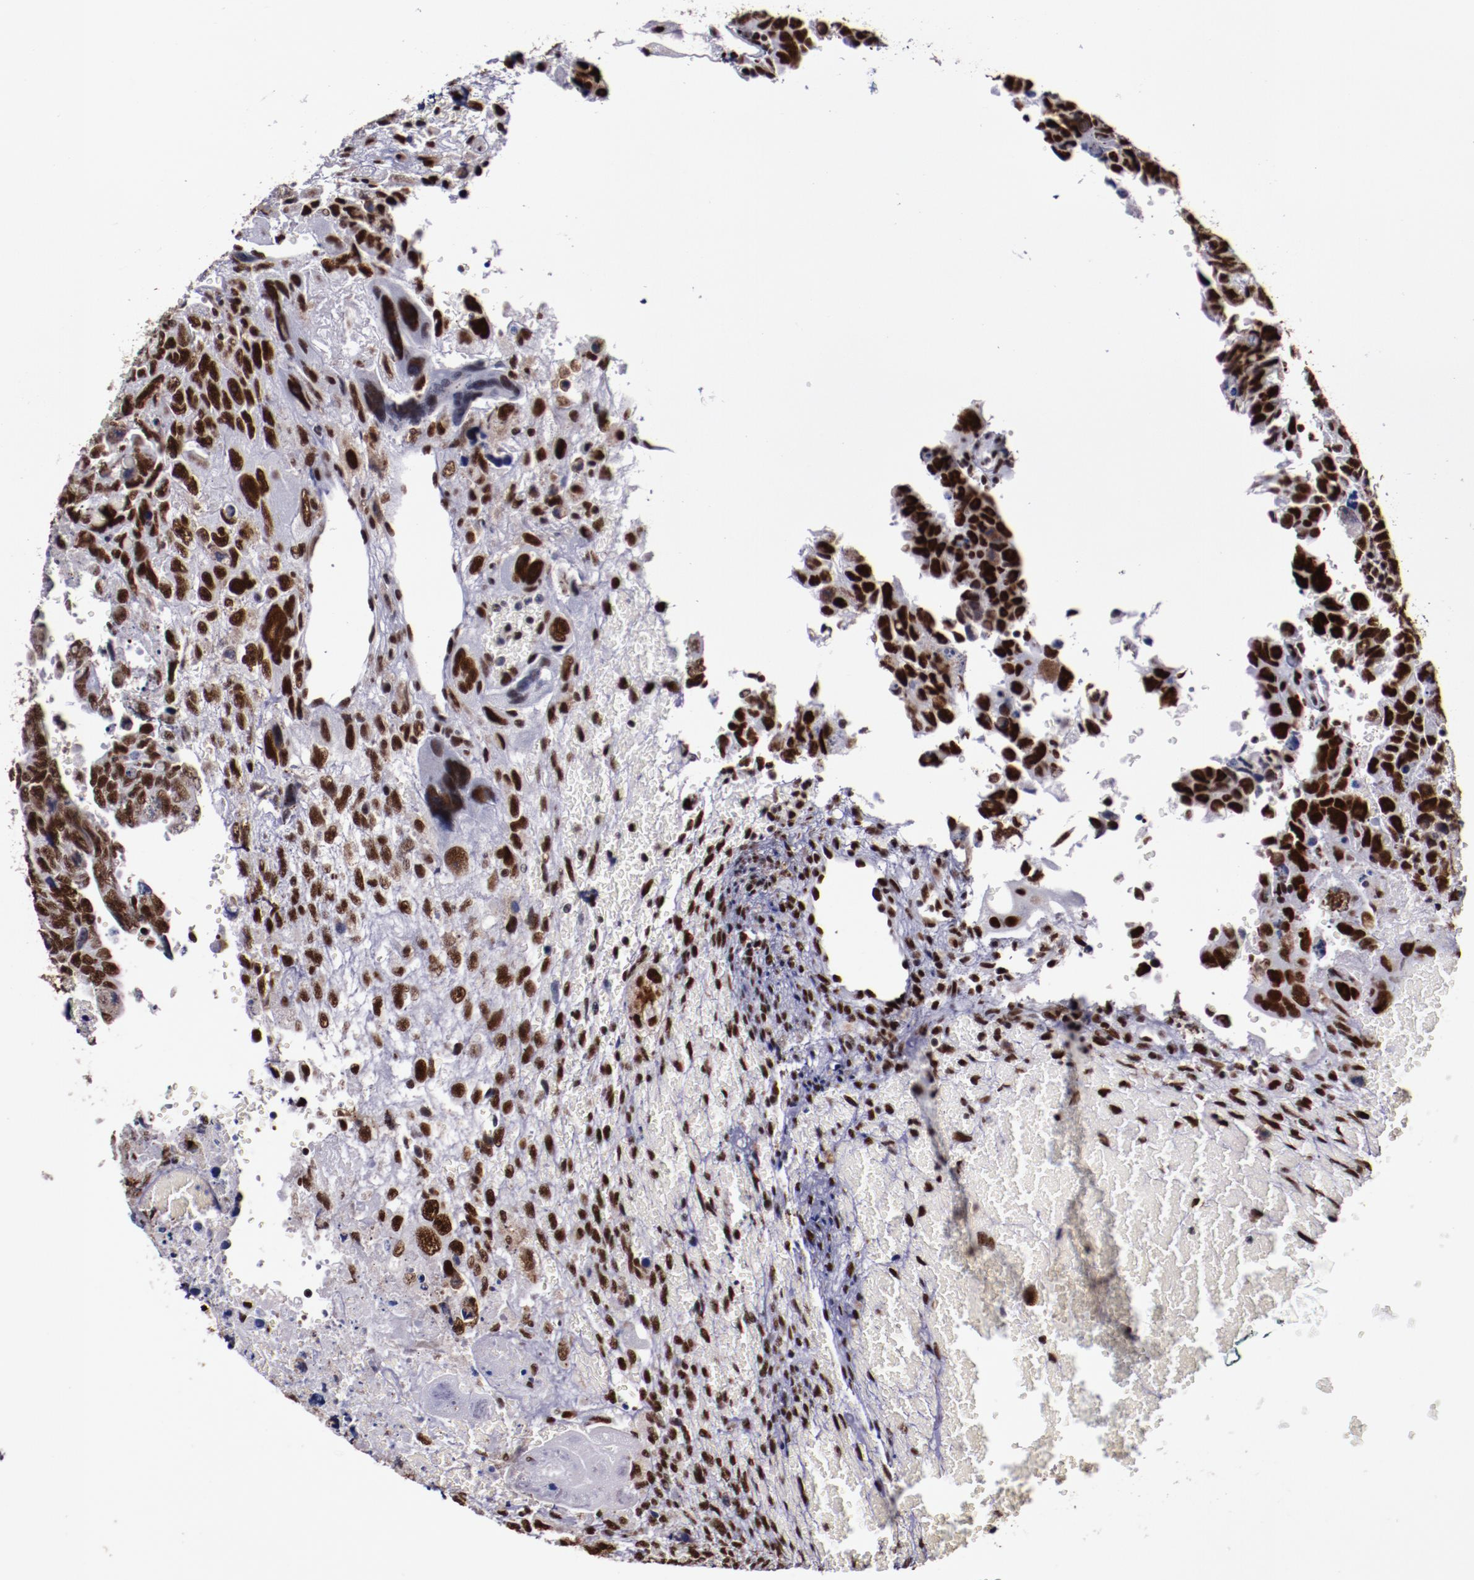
{"staining": {"intensity": "strong", "quantity": ">75%", "location": "nuclear"}, "tissue": "testis cancer", "cell_type": "Tumor cells", "image_type": "cancer", "snomed": [{"axis": "morphology", "description": "Carcinoma, Embryonal, NOS"}, {"axis": "topography", "description": "Testis"}], "caption": "IHC of embryonal carcinoma (testis) displays high levels of strong nuclear positivity in about >75% of tumor cells. (DAB IHC, brown staining for protein, blue staining for nuclei).", "gene": "PPP4R3A", "patient": {"sex": "male", "age": 28}}